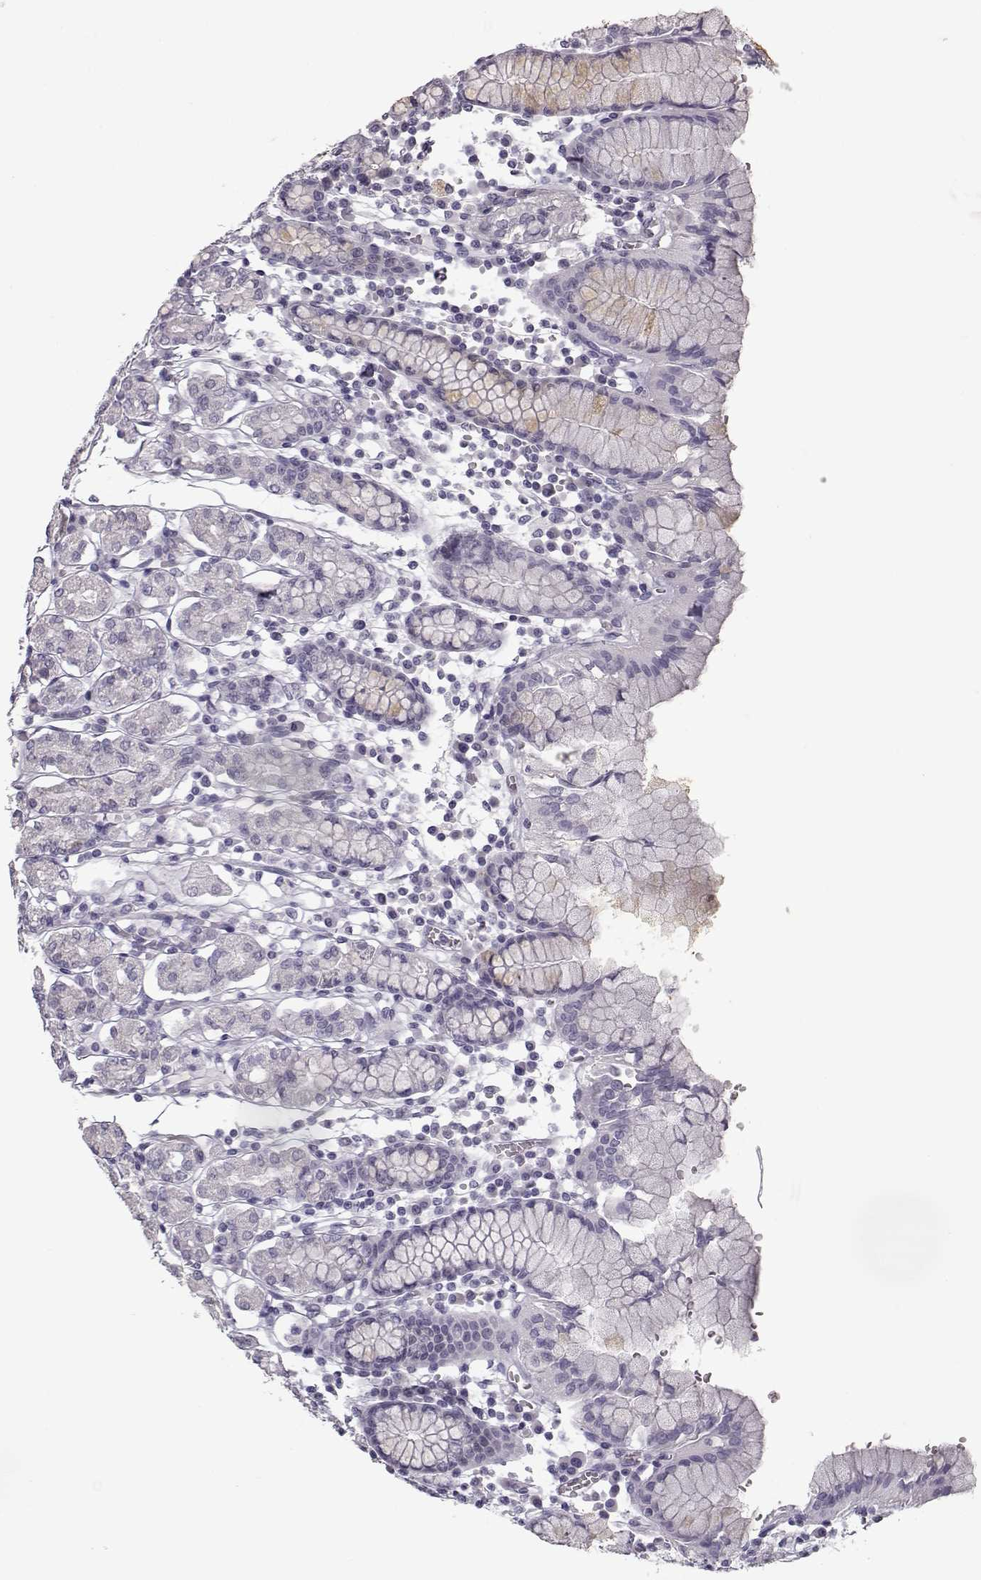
{"staining": {"intensity": "negative", "quantity": "none", "location": "none"}, "tissue": "stomach", "cell_type": "Glandular cells", "image_type": "normal", "snomed": [{"axis": "morphology", "description": "Normal tissue, NOS"}, {"axis": "topography", "description": "Stomach, upper"}, {"axis": "topography", "description": "Stomach"}], "caption": "Photomicrograph shows no protein expression in glandular cells of benign stomach. (DAB (3,3'-diaminobenzidine) immunohistochemistry visualized using brightfield microscopy, high magnification).", "gene": "SEMG2", "patient": {"sex": "male", "age": 62}}